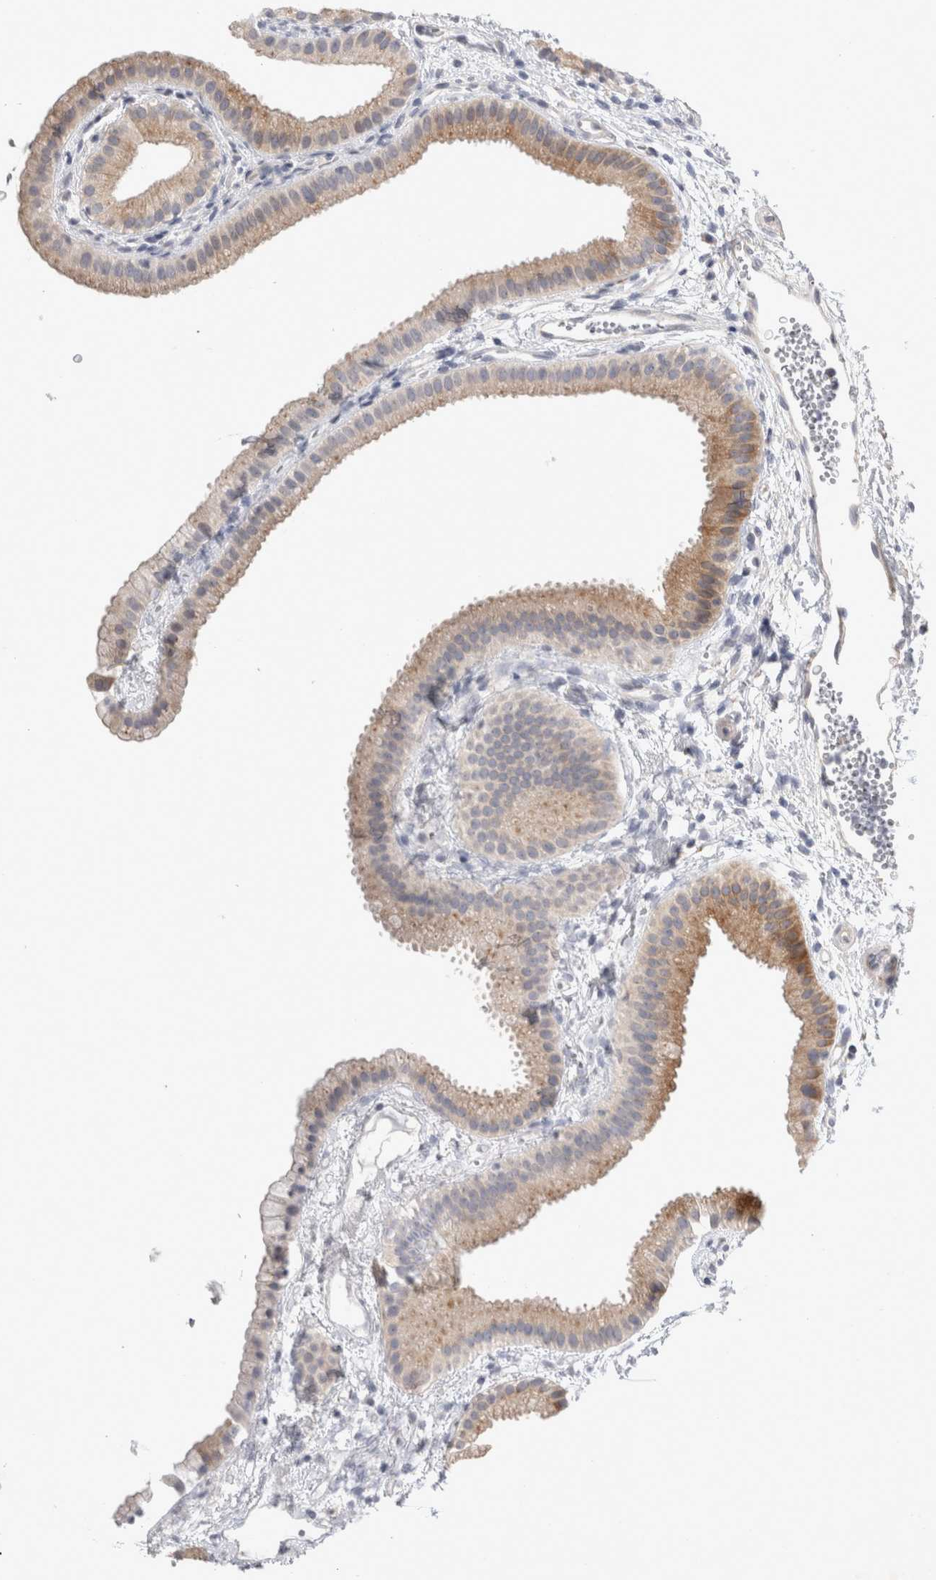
{"staining": {"intensity": "weak", "quantity": ">75%", "location": "cytoplasmic/membranous"}, "tissue": "gallbladder", "cell_type": "Glandular cells", "image_type": "normal", "snomed": [{"axis": "morphology", "description": "Normal tissue, NOS"}, {"axis": "topography", "description": "Gallbladder"}], "caption": "A brown stain highlights weak cytoplasmic/membranous positivity of a protein in glandular cells of normal human gallbladder.", "gene": "TRMT9B", "patient": {"sex": "female", "age": 64}}